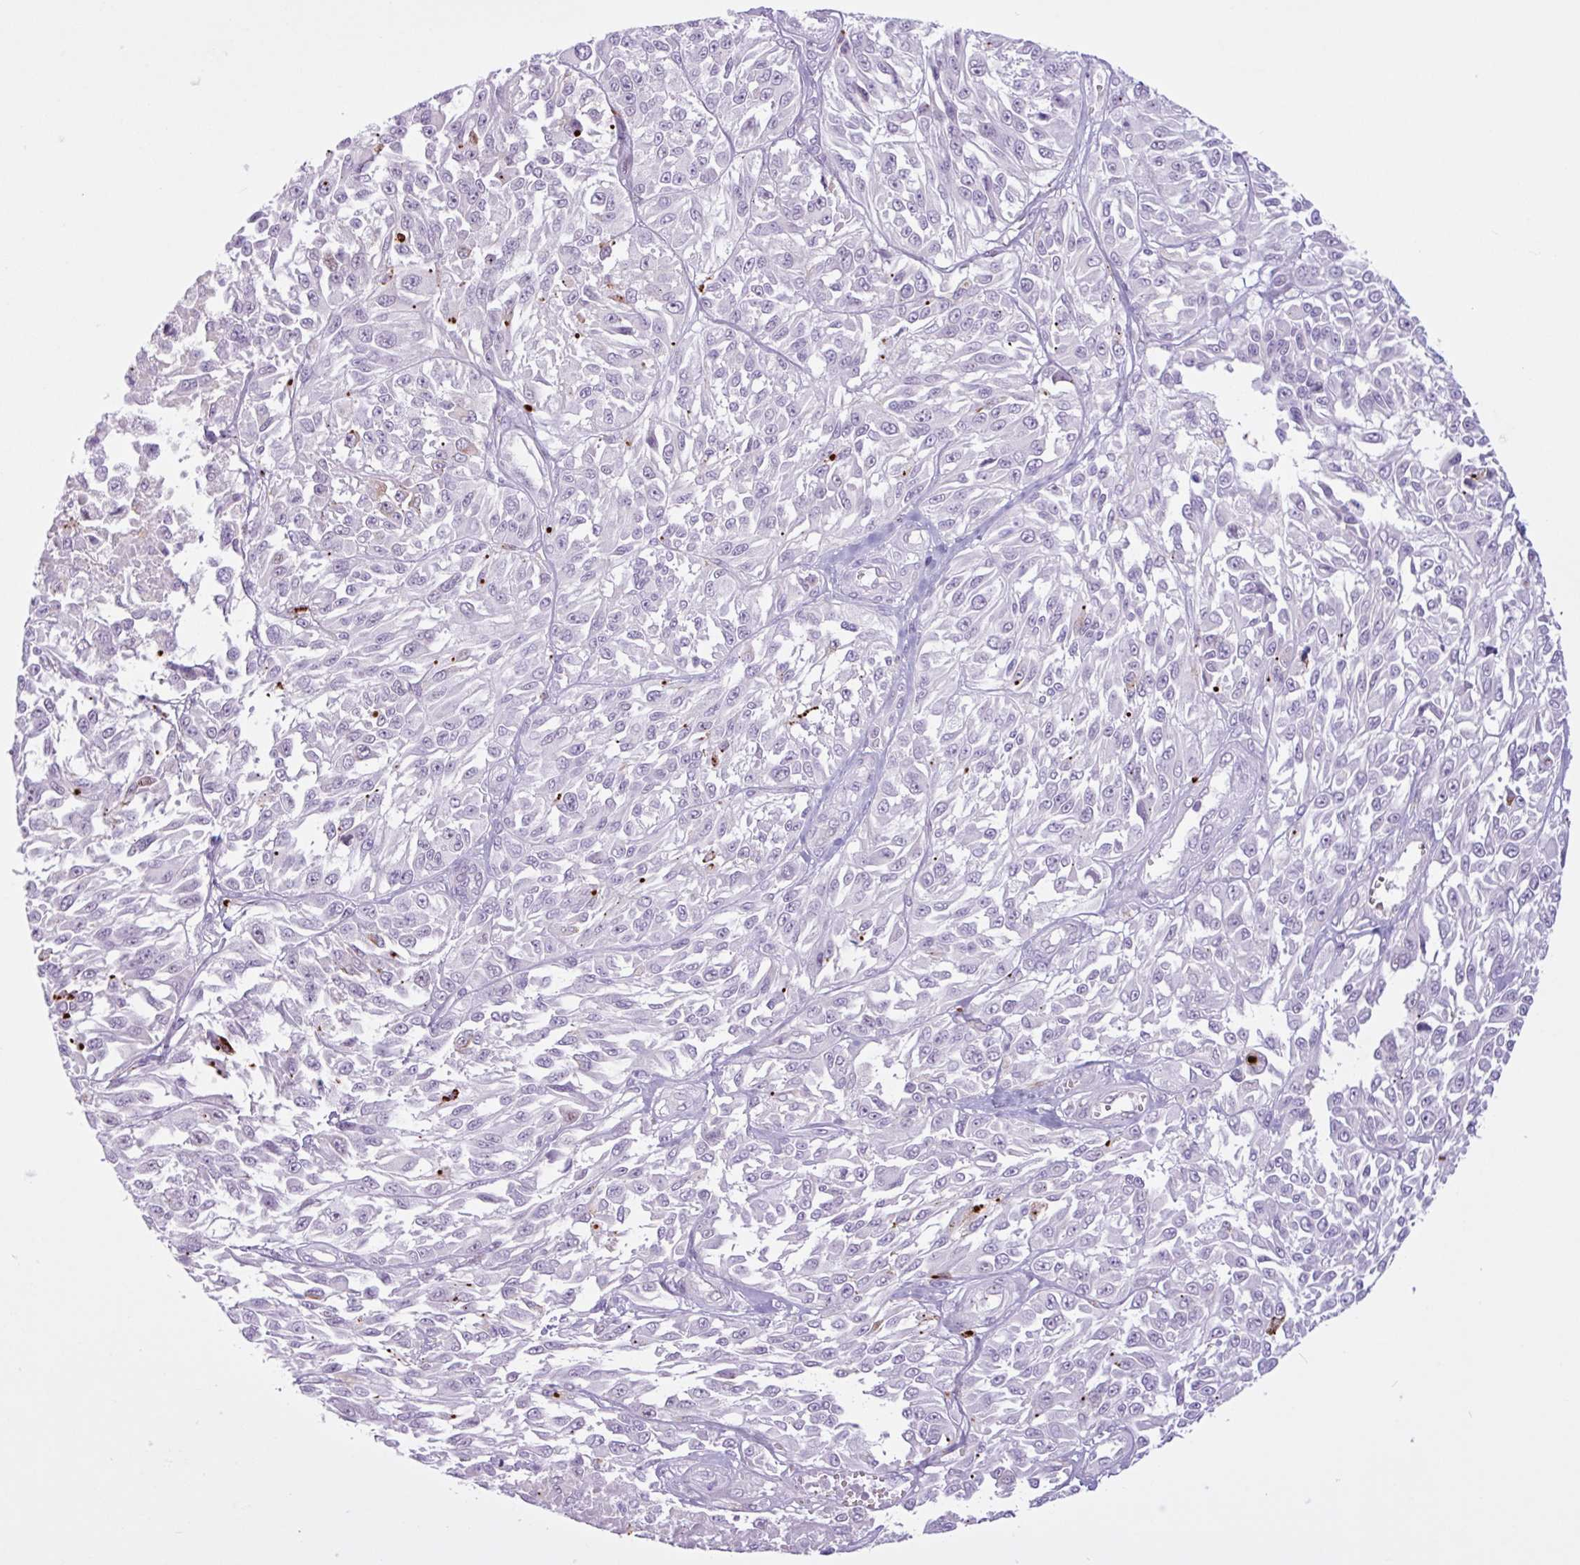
{"staining": {"intensity": "negative", "quantity": "none", "location": "none"}, "tissue": "melanoma", "cell_type": "Tumor cells", "image_type": "cancer", "snomed": [{"axis": "morphology", "description": "Malignant melanoma, NOS"}, {"axis": "topography", "description": "Skin"}], "caption": "Photomicrograph shows no protein expression in tumor cells of malignant melanoma tissue.", "gene": "TMEM178A", "patient": {"sex": "male", "age": 94}}